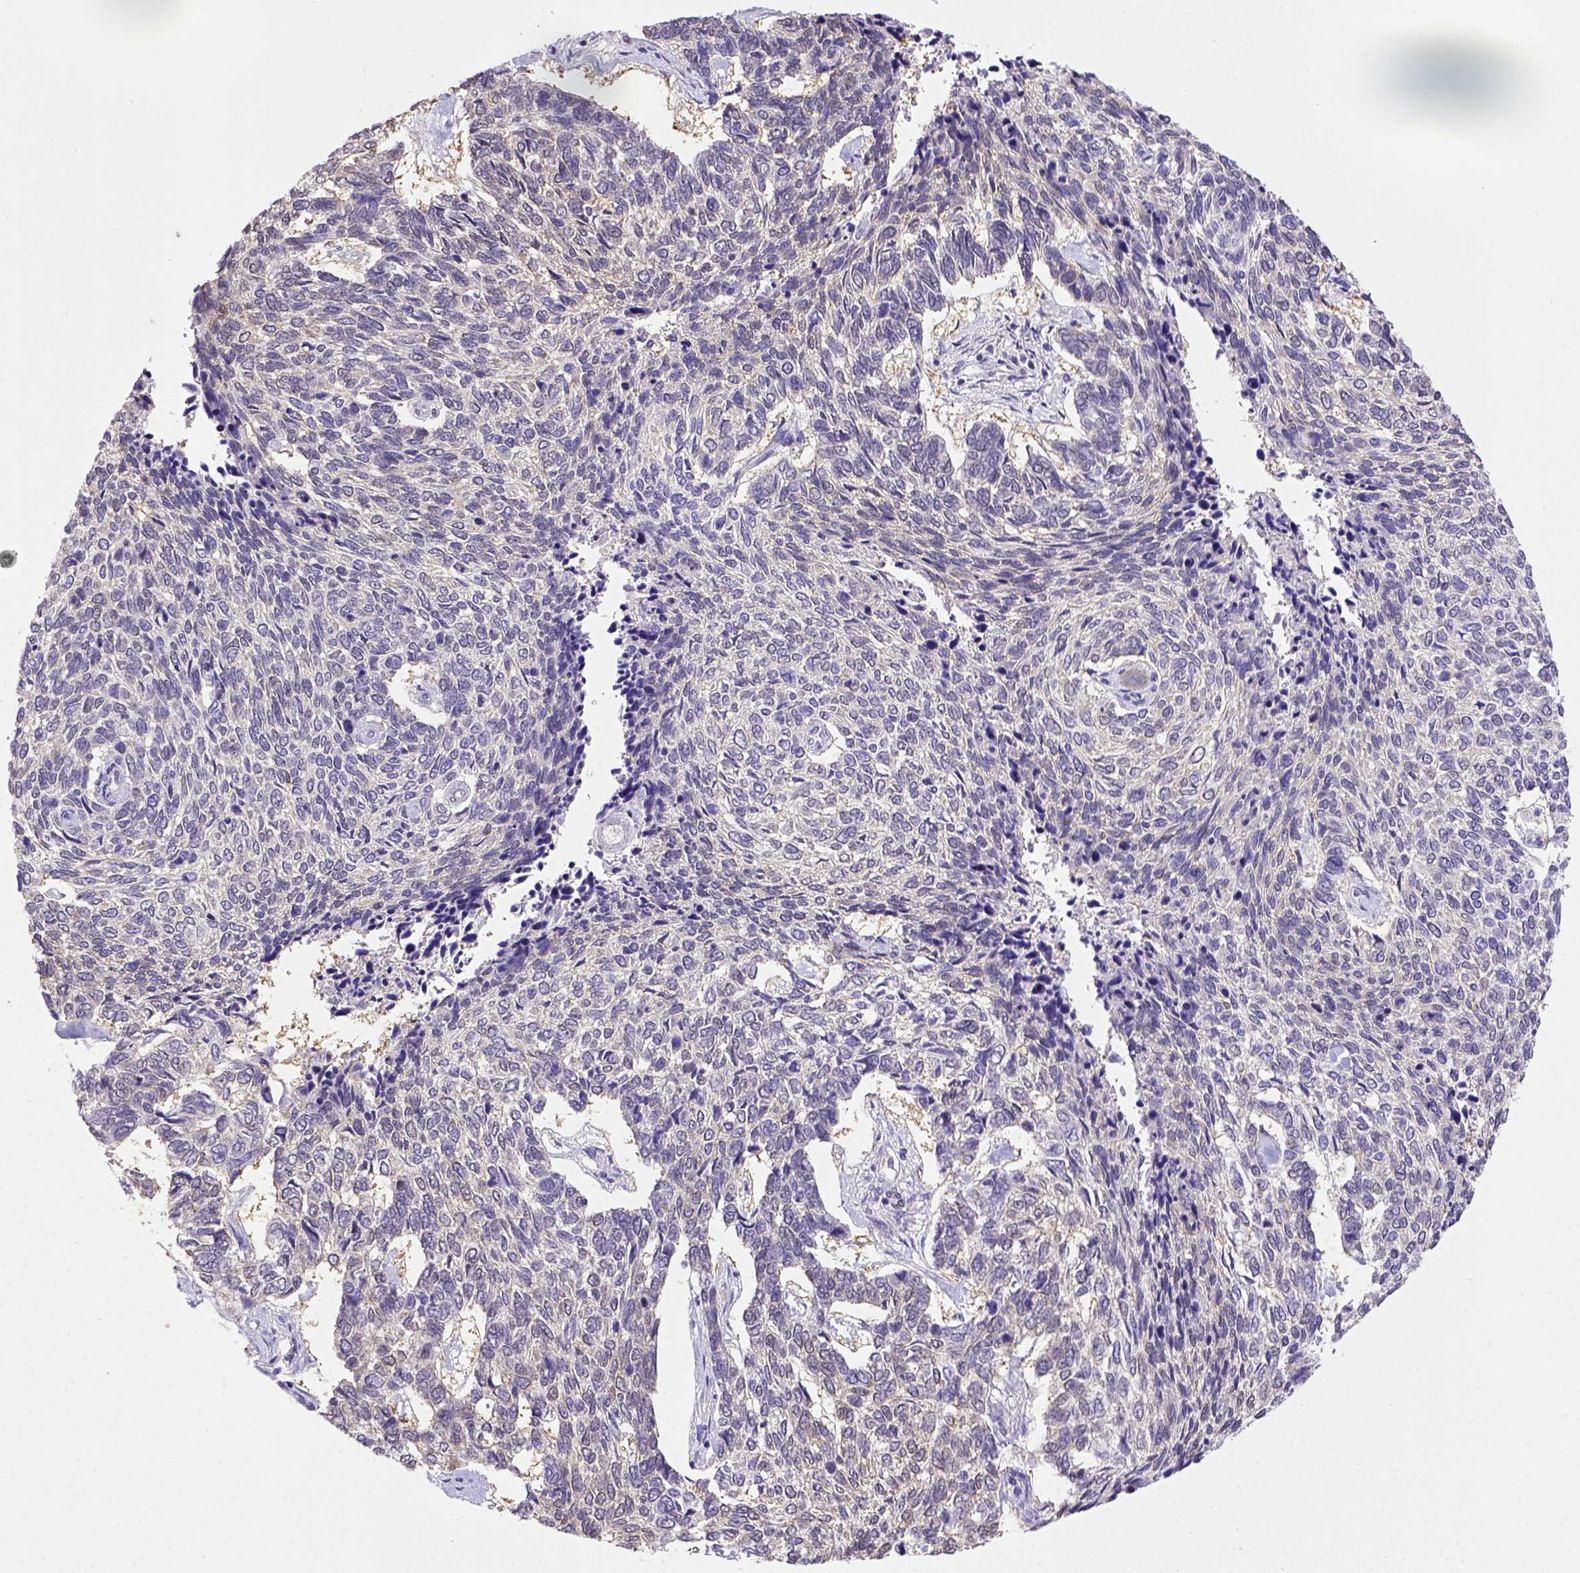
{"staining": {"intensity": "negative", "quantity": "none", "location": "none"}, "tissue": "skin cancer", "cell_type": "Tumor cells", "image_type": "cancer", "snomed": [{"axis": "morphology", "description": "Basal cell carcinoma"}, {"axis": "topography", "description": "Skin"}], "caption": "High power microscopy image of an immunohistochemistry image of basal cell carcinoma (skin), revealing no significant expression in tumor cells. (DAB (3,3'-diaminobenzidine) IHC with hematoxylin counter stain).", "gene": "BTN1A1", "patient": {"sex": "female", "age": 65}}